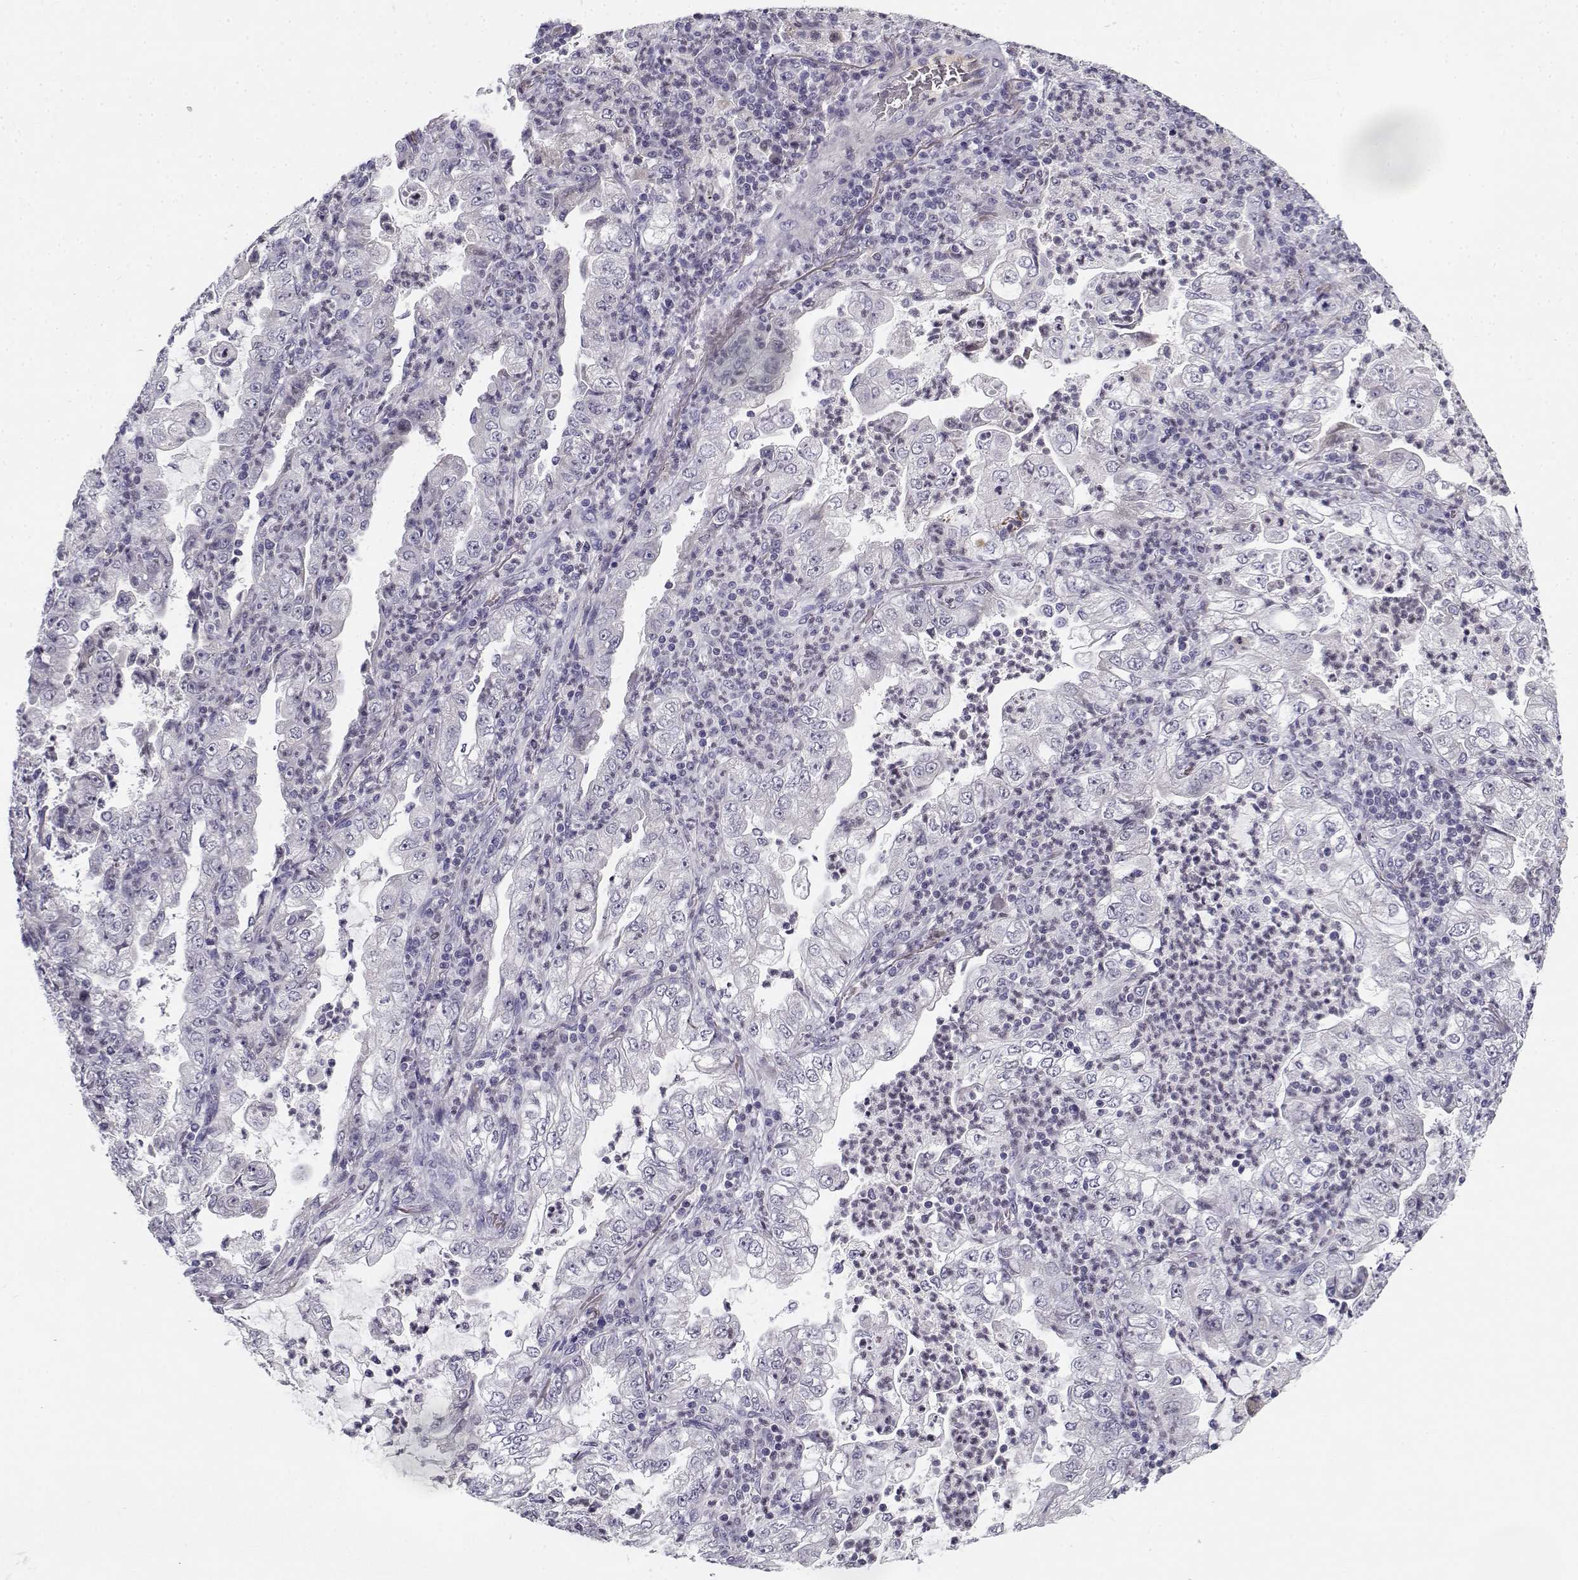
{"staining": {"intensity": "negative", "quantity": "none", "location": "none"}, "tissue": "lung cancer", "cell_type": "Tumor cells", "image_type": "cancer", "snomed": [{"axis": "morphology", "description": "Adenocarcinoma, NOS"}, {"axis": "topography", "description": "Lung"}], "caption": "DAB immunohistochemical staining of adenocarcinoma (lung) demonstrates no significant staining in tumor cells.", "gene": "DDX25", "patient": {"sex": "female", "age": 73}}